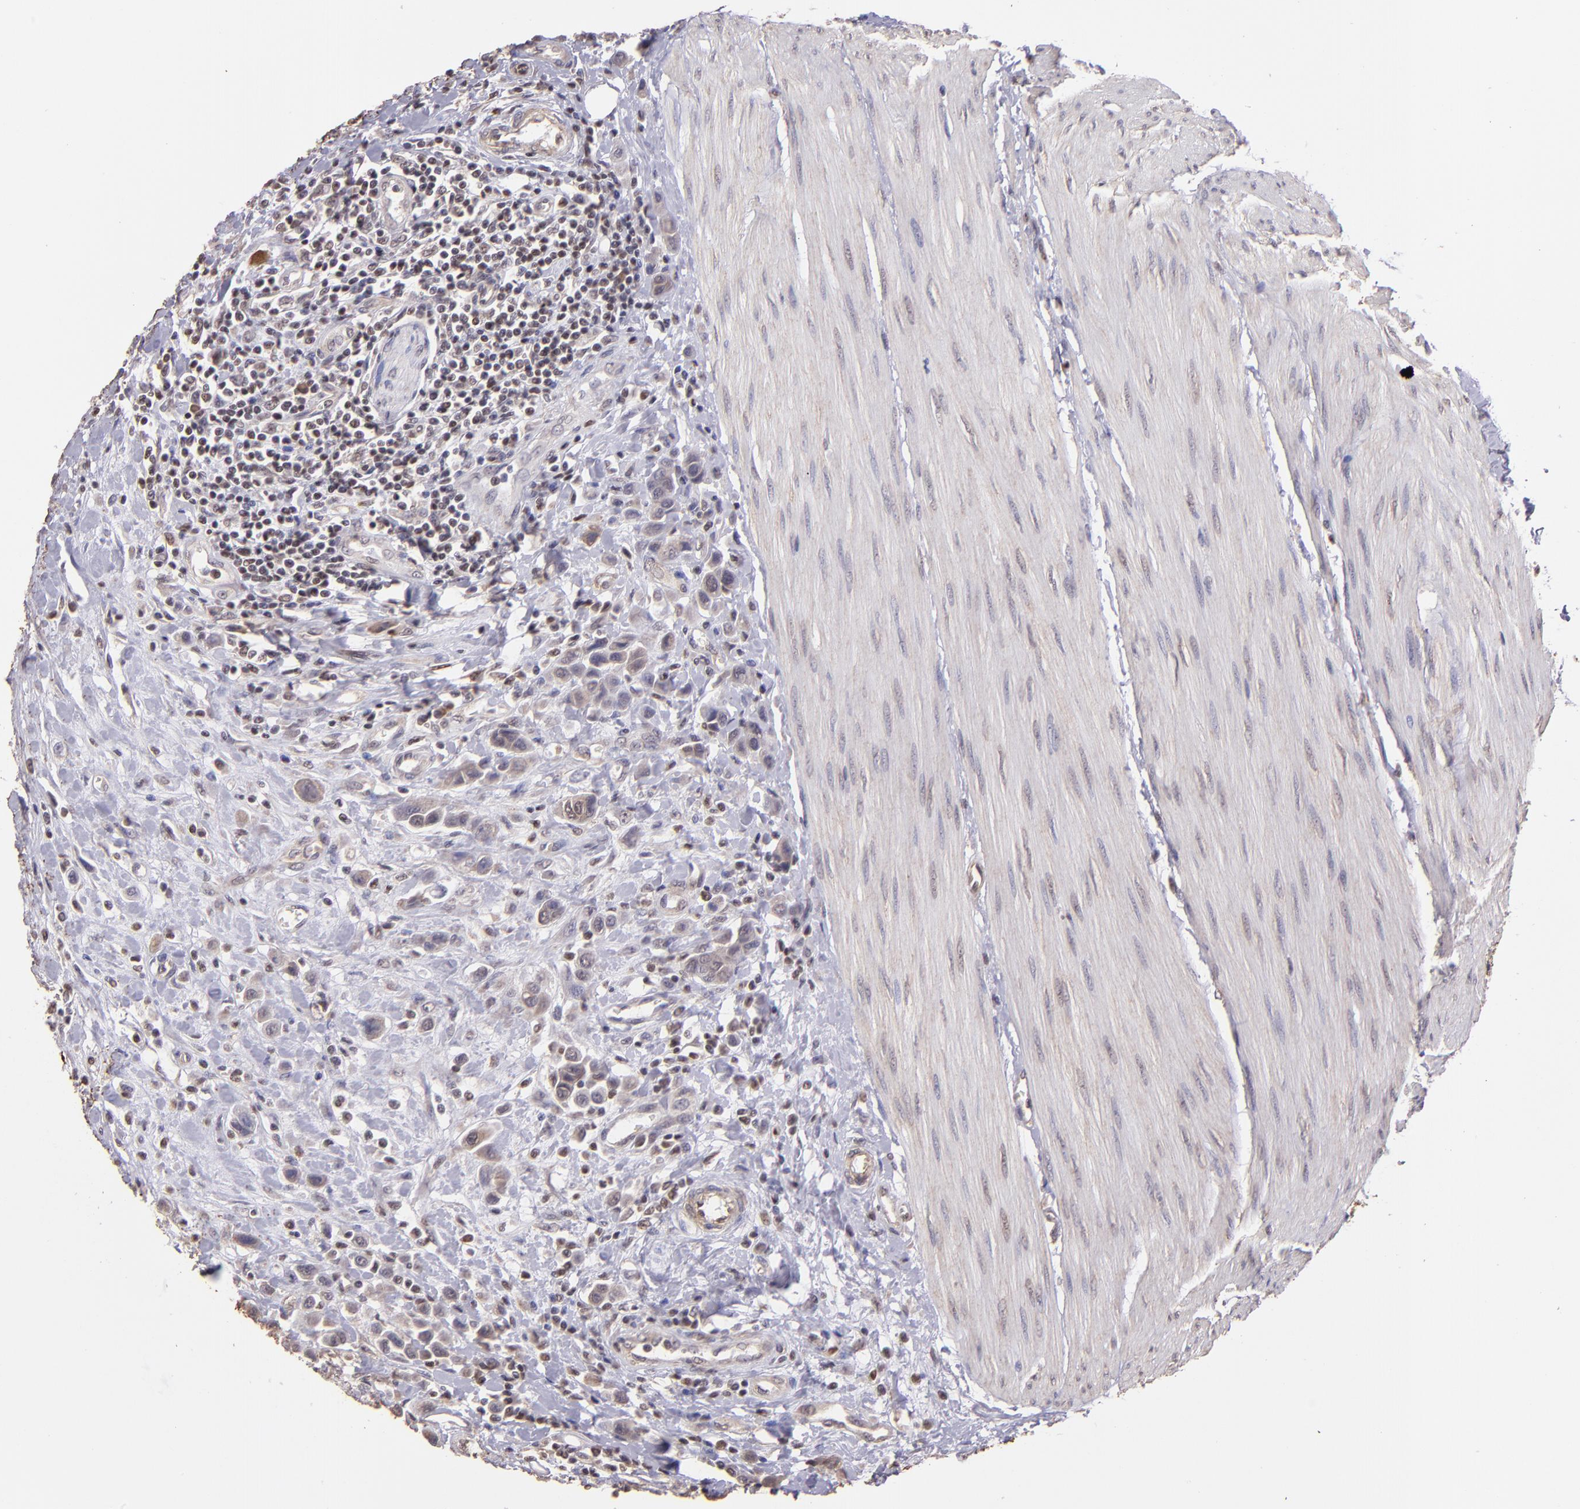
{"staining": {"intensity": "weak", "quantity": "25%-75%", "location": "cytoplasmic/membranous"}, "tissue": "urothelial cancer", "cell_type": "Tumor cells", "image_type": "cancer", "snomed": [{"axis": "morphology", "description": "Urothelial carcinoma, High grade"}, {"axis": "topography", "description": "Urinary bladder"}], "caption": "Immunohistochemical staining of urothelial cancer displays low levels of weak cytoplasmic/membranous protein positivity in about 25%-75% of tumor cells.", "gene": "ELF1", "patient": {"sex": "male", "age": 50}}